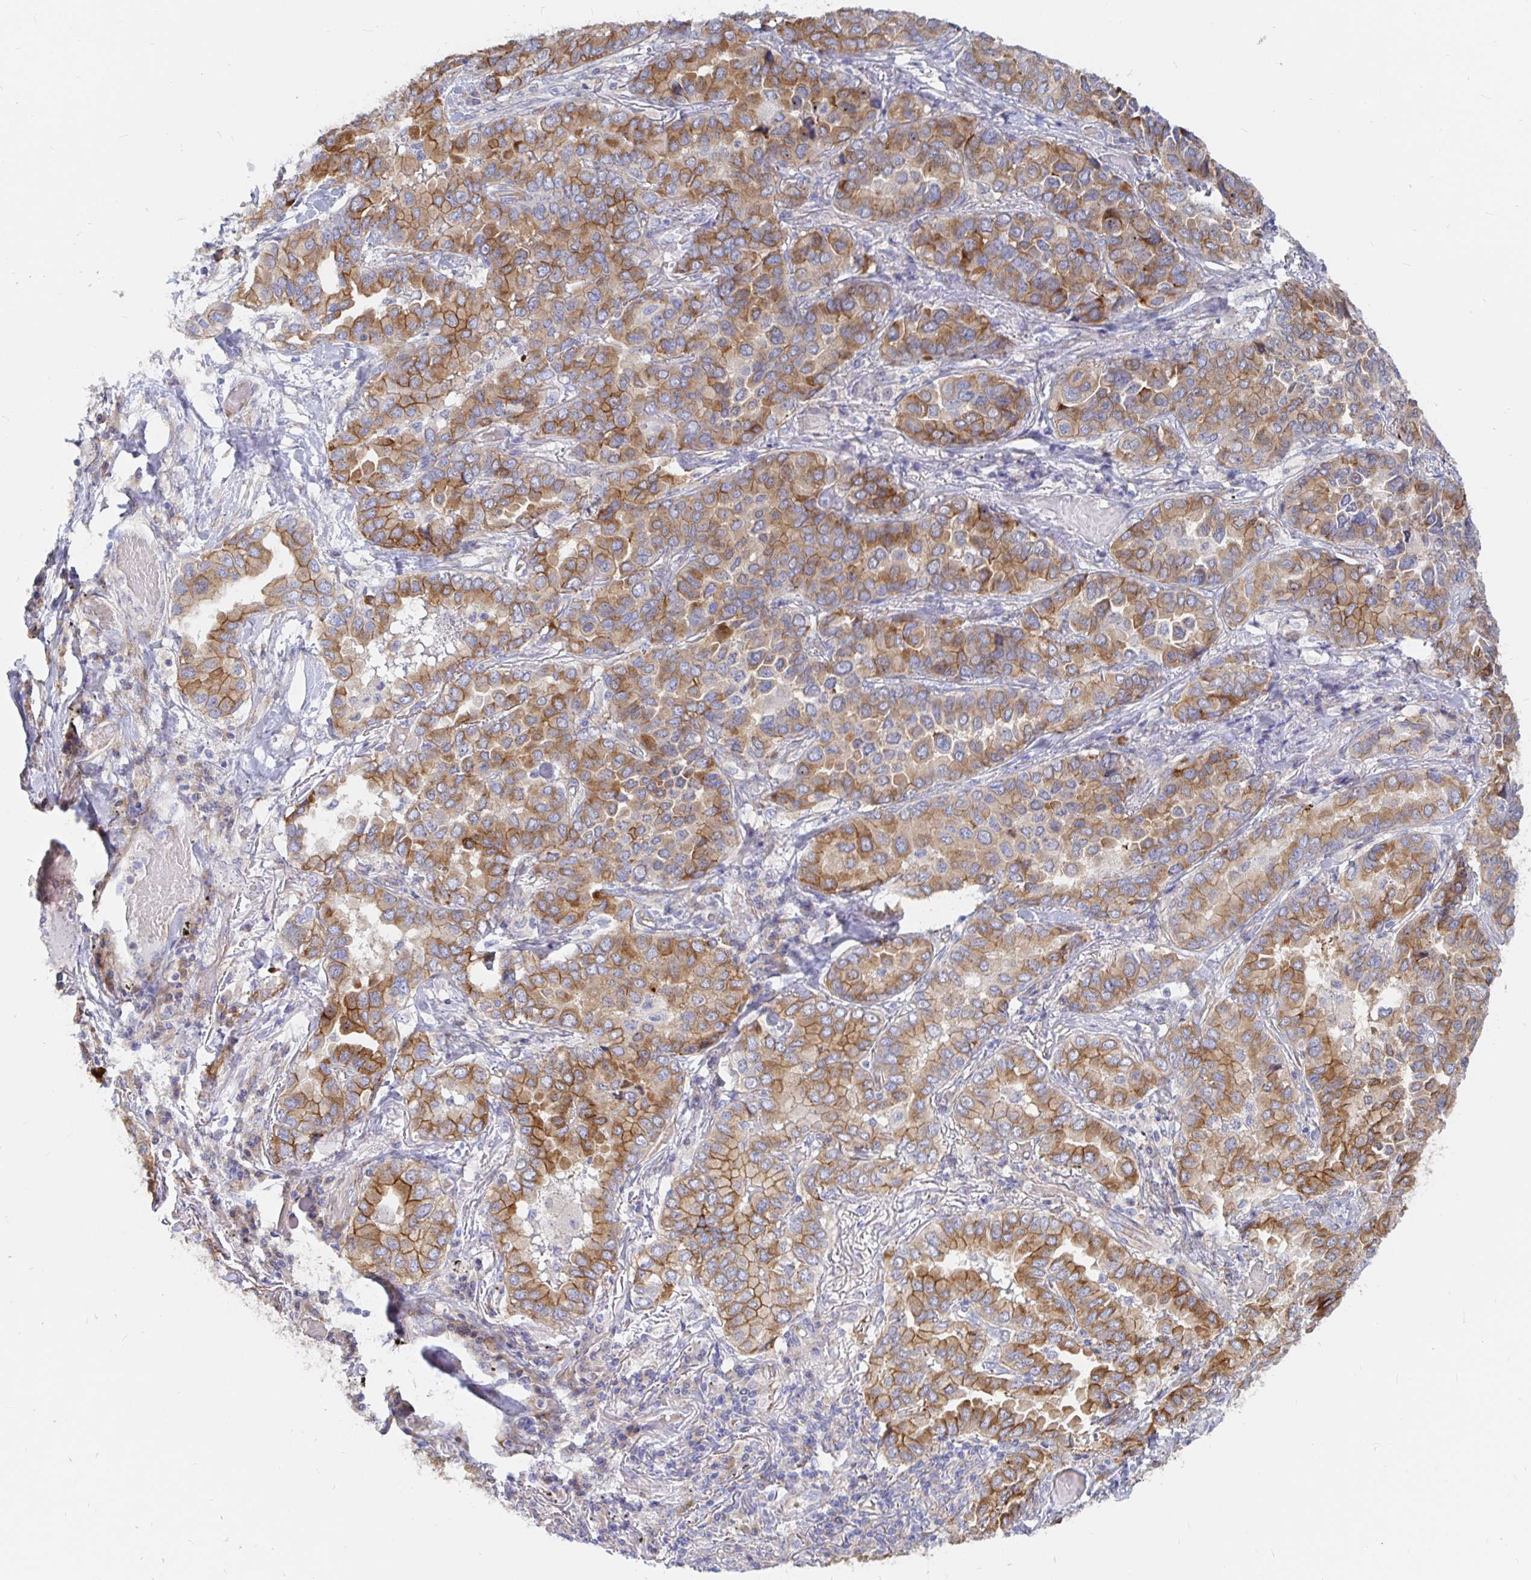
{"staining": {"intensity": "moderate", "quantity": ">75%", "location": "cytoplasmic/membranous"}, "tissue": "lung cancer", "cell_type": "Tumor cells", "image_type": "cancer", "snomed": [{"axis": "morphology", "description": "Aneuploidy"}, {"axis": "morphology", "description": "Adenocarcinoma, NOS"}, {"axis": "morphology", "description": "Adenocarcinoma, metastatic, NOS"}, {"axis": "topography", "description": "Lymph node"}, {"axis": "topography", "description": "Lung"}], "caption": "Brown immunohistochemical staining in lung cancer (metastatic adenocarcinoma) reveals moderate cytoplasmic/membranous staining in approximately >75% of tumor cells. The protein is shown in brown color, while the nuclei are stained blue.", "gene": "KCTD19", "patient": {"sex": "female", "age": 48}}